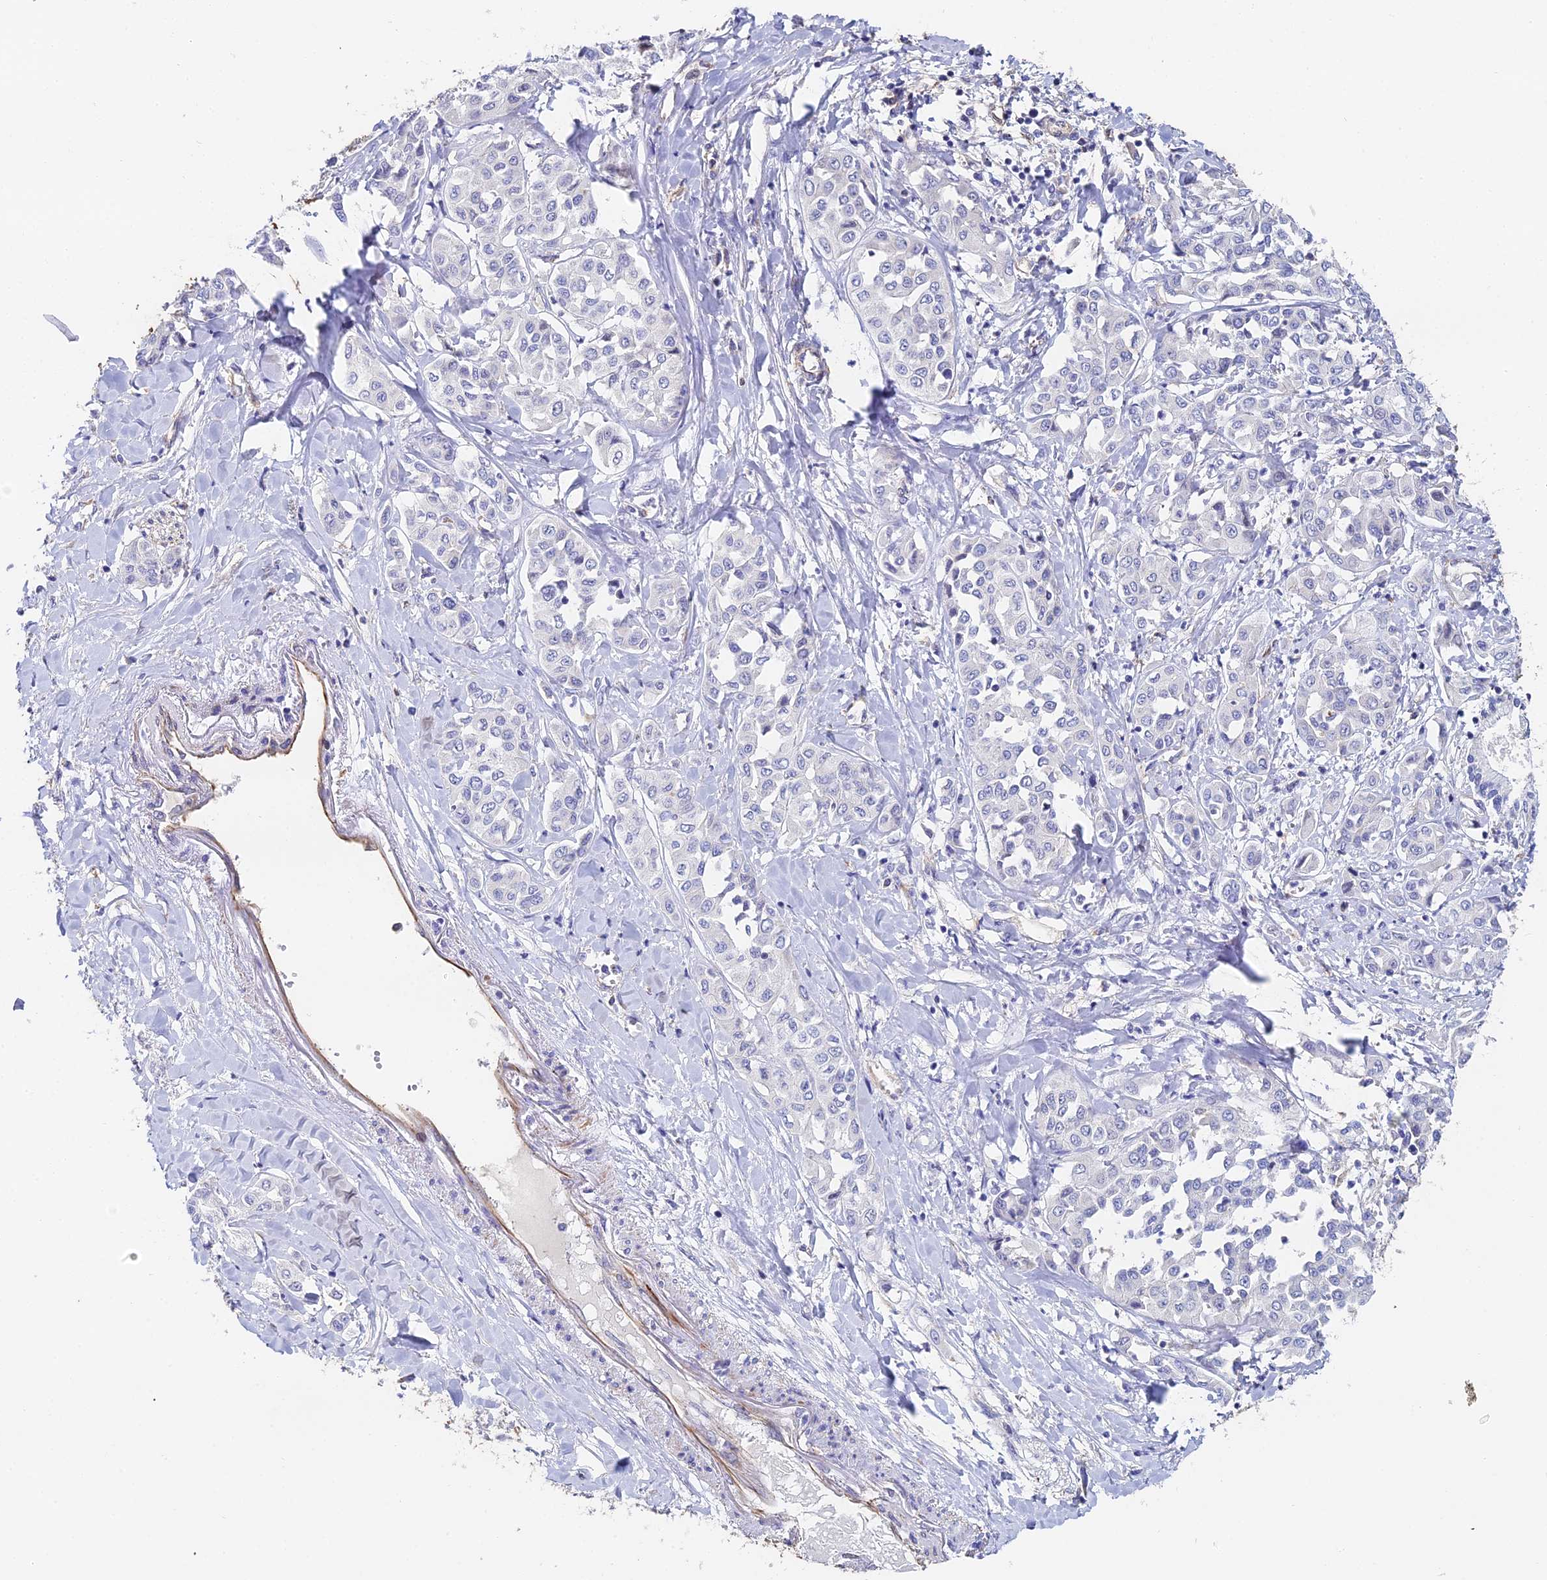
{"staining": {"intensity": "negative", "quantity": "none", "location": "none"}, "tissue": "liver cancer", "cell_type": "Tumor cells", "image_type": "cancer", "snomed": [{"axis": "morphology", "description": "Cholangiocarcinoma"}, {"axis": "topography", "description": "Liver"}], "caption": "IHC of human liver cancer (cholangiocarcinoma) shows no positivity in tumor cells.", "gene": "ENSG00000268674", "patient": {"sex": "female", "age": 77}}